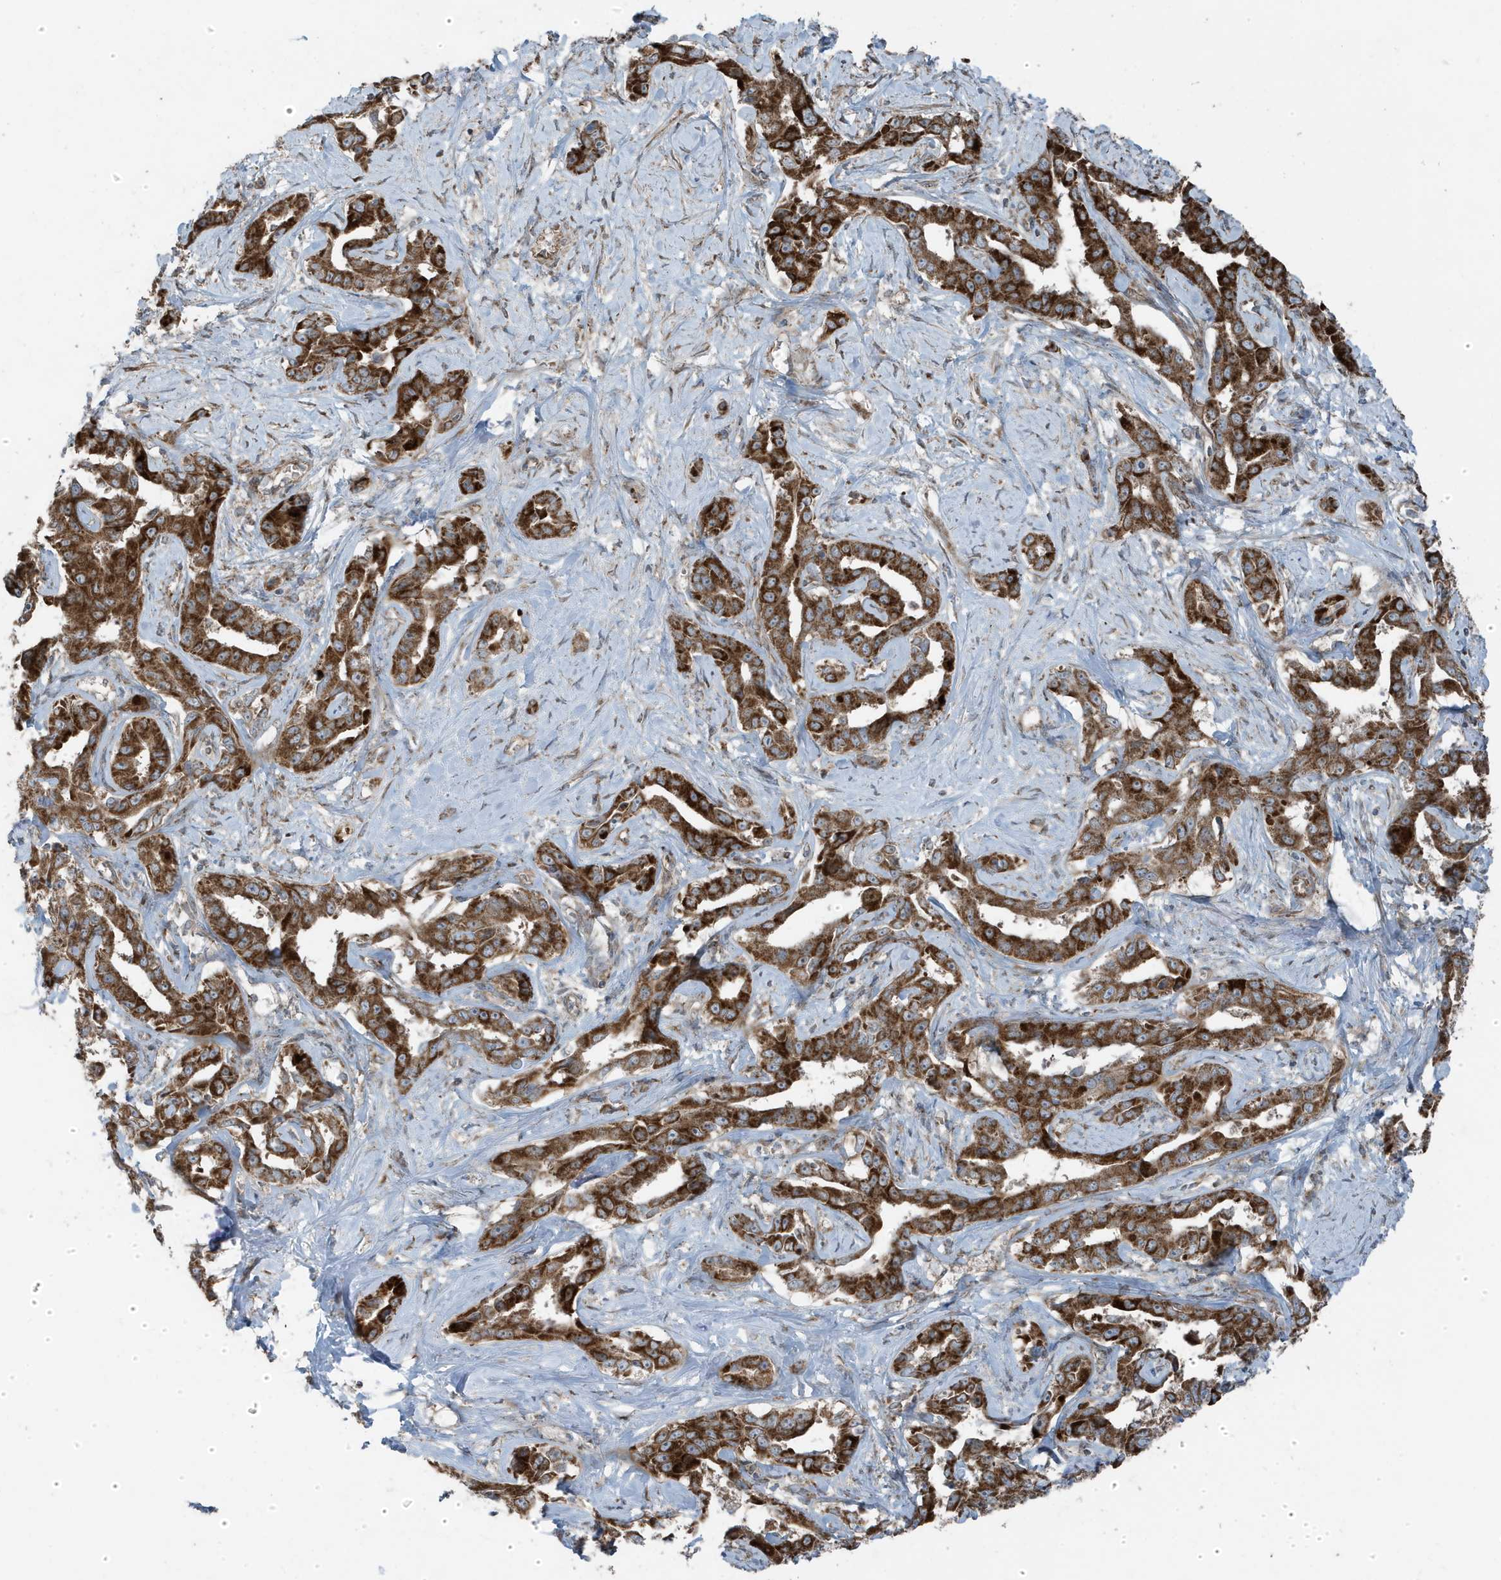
{"staining": {"intensity": "strong", "quantity": ">75%", "location": "cytoplasmic/membranous"}, "tissue": "liver cancer", "cell_type": "Tumor cells", "image_type": "cancer", "snomed": [{"axis": "morphology", "description": "Cholangiocarcinoma"}, {"axis": "topography", "description": "Liver"}], "caption": "Immunohistochemical staining of human cholangiocarcinoma (liver) reveals high levels of strong cytoplasmic/membranous protein positivity in about >75% of tumor cells. (Stains: DAB (3,3'-diaminobenzidine) in brown, nuclei in blue, Microscopy: brightfield microscopy at high magnification).", "gene": "GOLGA4", "patient": {"sex": "male", "age": 59}}